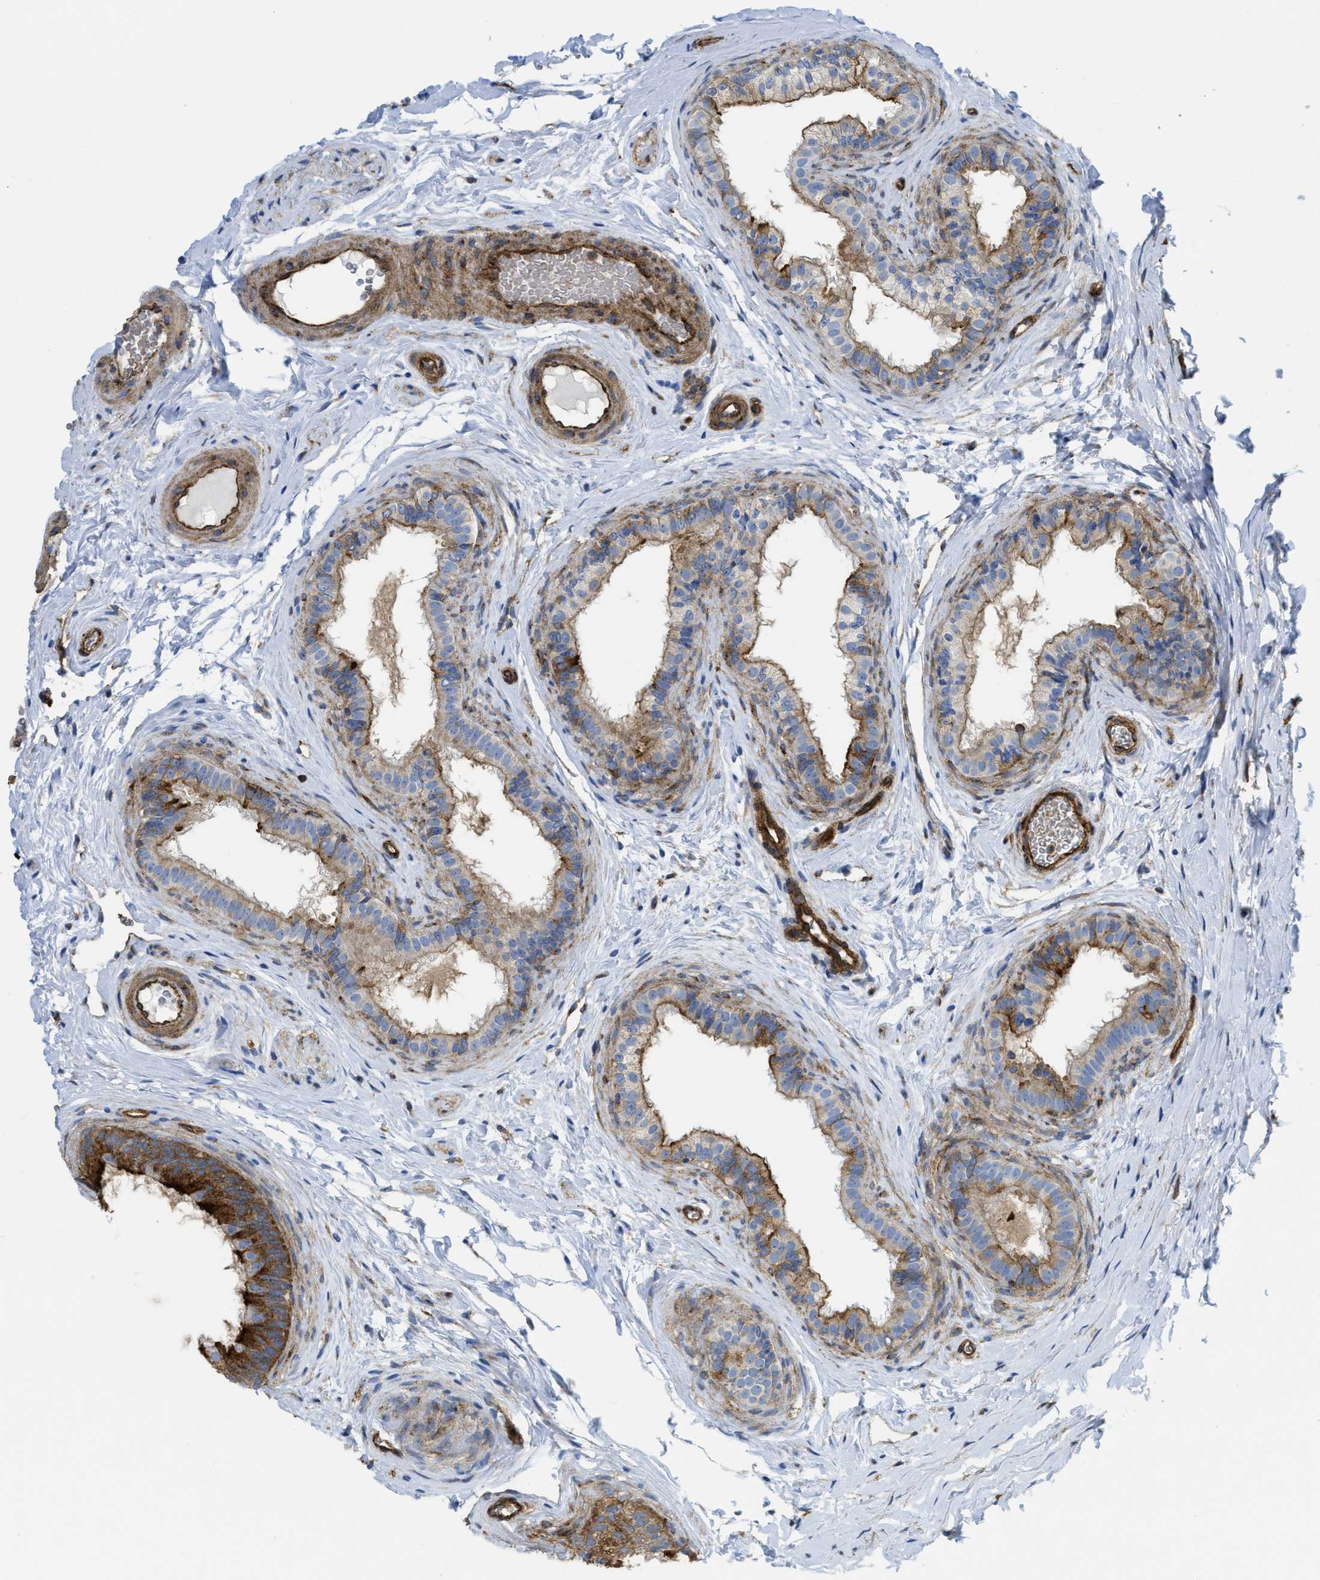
{"staining": {"intensity": "strong", "quantity": "25%-75%", "location": "cytoplasmic/membranous"}, "tissue": "epididymis", "cell_type": "Glandular cells", "image_type": "normal", "snomed": [{"axis": "morphology", "description": "Normal tissue, NOS"}, {"axis": "topography", "description": "Testis"}, {"axis": "topography", "description": "Epididymis"}], "caption": "Epididymis stained with a brown dye displays strong cytoplasmic/membranous positive expression in about 25%-75% of glandular cells.", "gene": "HIP1", "patient": {"sex": "male", "age": 36}}